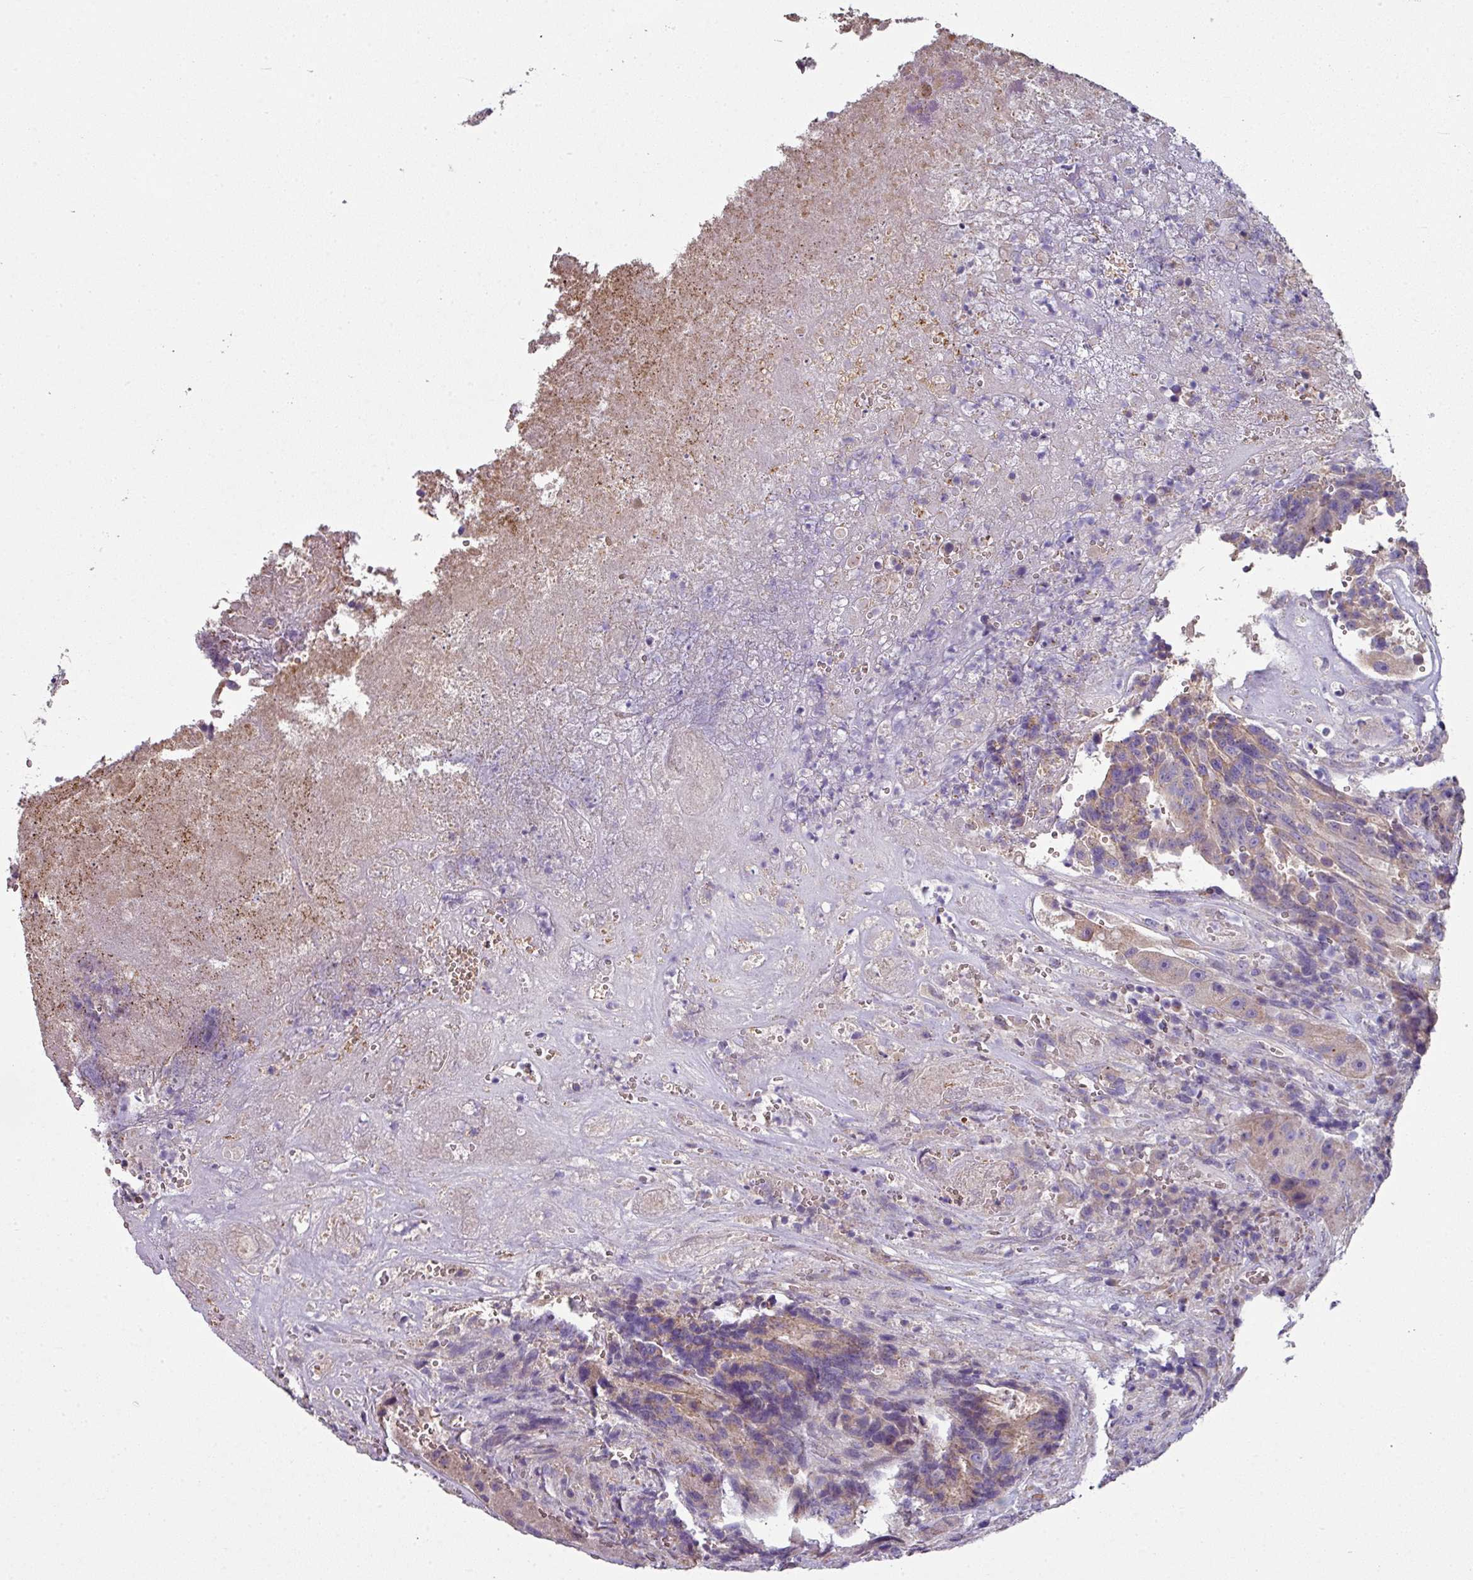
{"staining": {"intensity": "weak", "quantity": "25%-75%", "location": "cytoplasmic/membranous"}, "tissue": "colorectal cancer", "cell_type": "Tumor cells", "image_type": "cancer", "snomed": [{"axis": "morphology", "description": "Adenocarcinoma, NOS"}, {"axis": "topography", "description": "Rectum"}], "caption": "IHC image of human colorectal adenocarcinoma stained for a protein (brown), which displays low levels of weak cytoplasmic/membranous staining in approximately 25%-75% of tumor cells.", "gene": "LRRC9", "patient": {"sex": "male", "age": 69}}